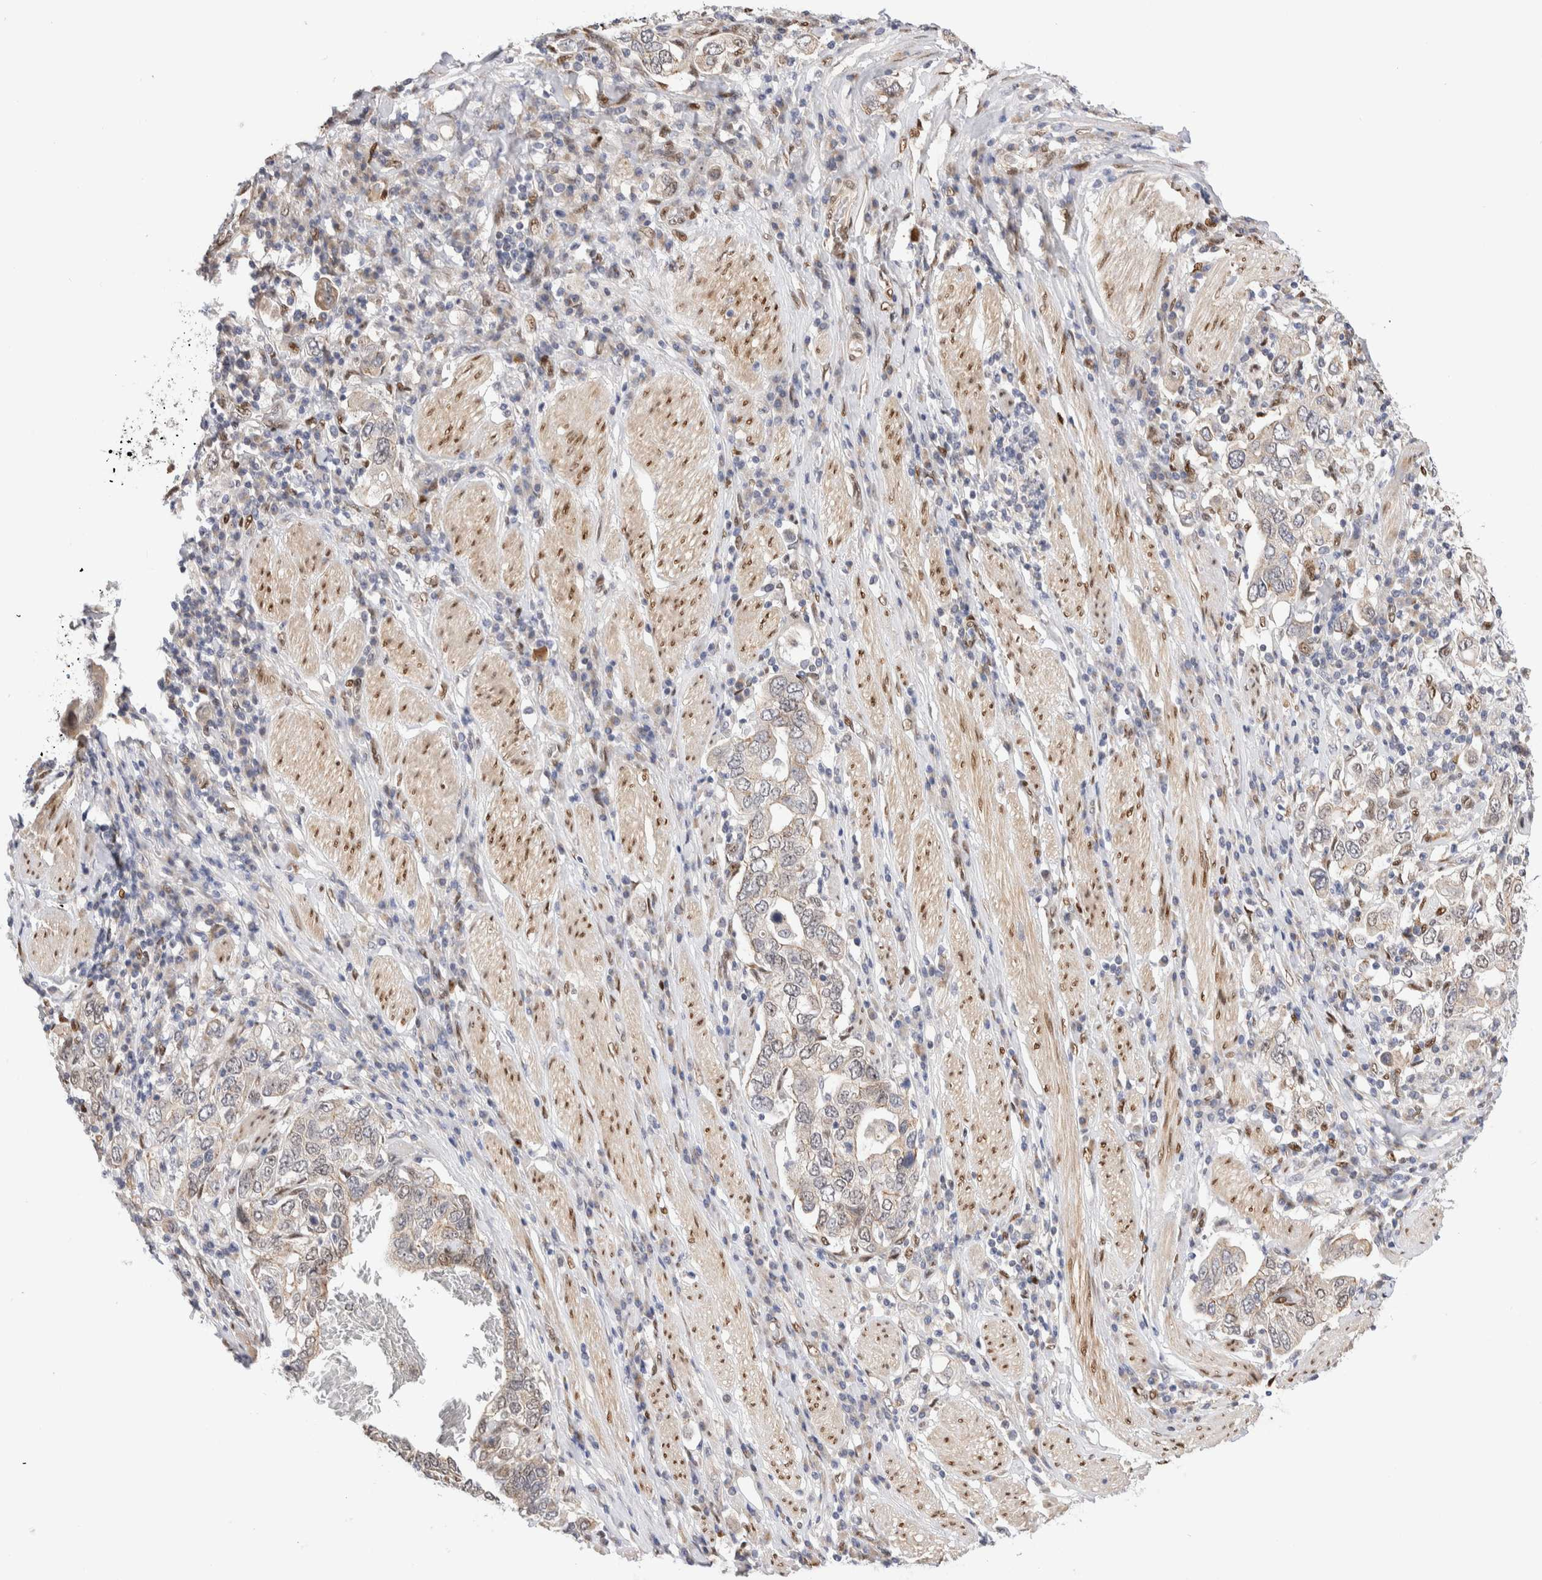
{"staining": {"intensity": "negative", "quantity": "none", "location": "none"}, "tissue": "stomach cancer", "cell_type": "Tumor cells", "image_type": "cancer", "snomed": [{"axis": "morphology", "description": "Adenocarcinoma, NOS"}, {"axis": "topography", "description": "Stomach, upper"}], "caption": "The image displays no significant expression in tumor cells of adenocarcinoma (stomach). (Brightfield microscopy of DAB (3,3'-diaminobenzidine) IHC at high magnification).", "gene": "NSMAF", "patient": {"sex": "male", "age": 62}}